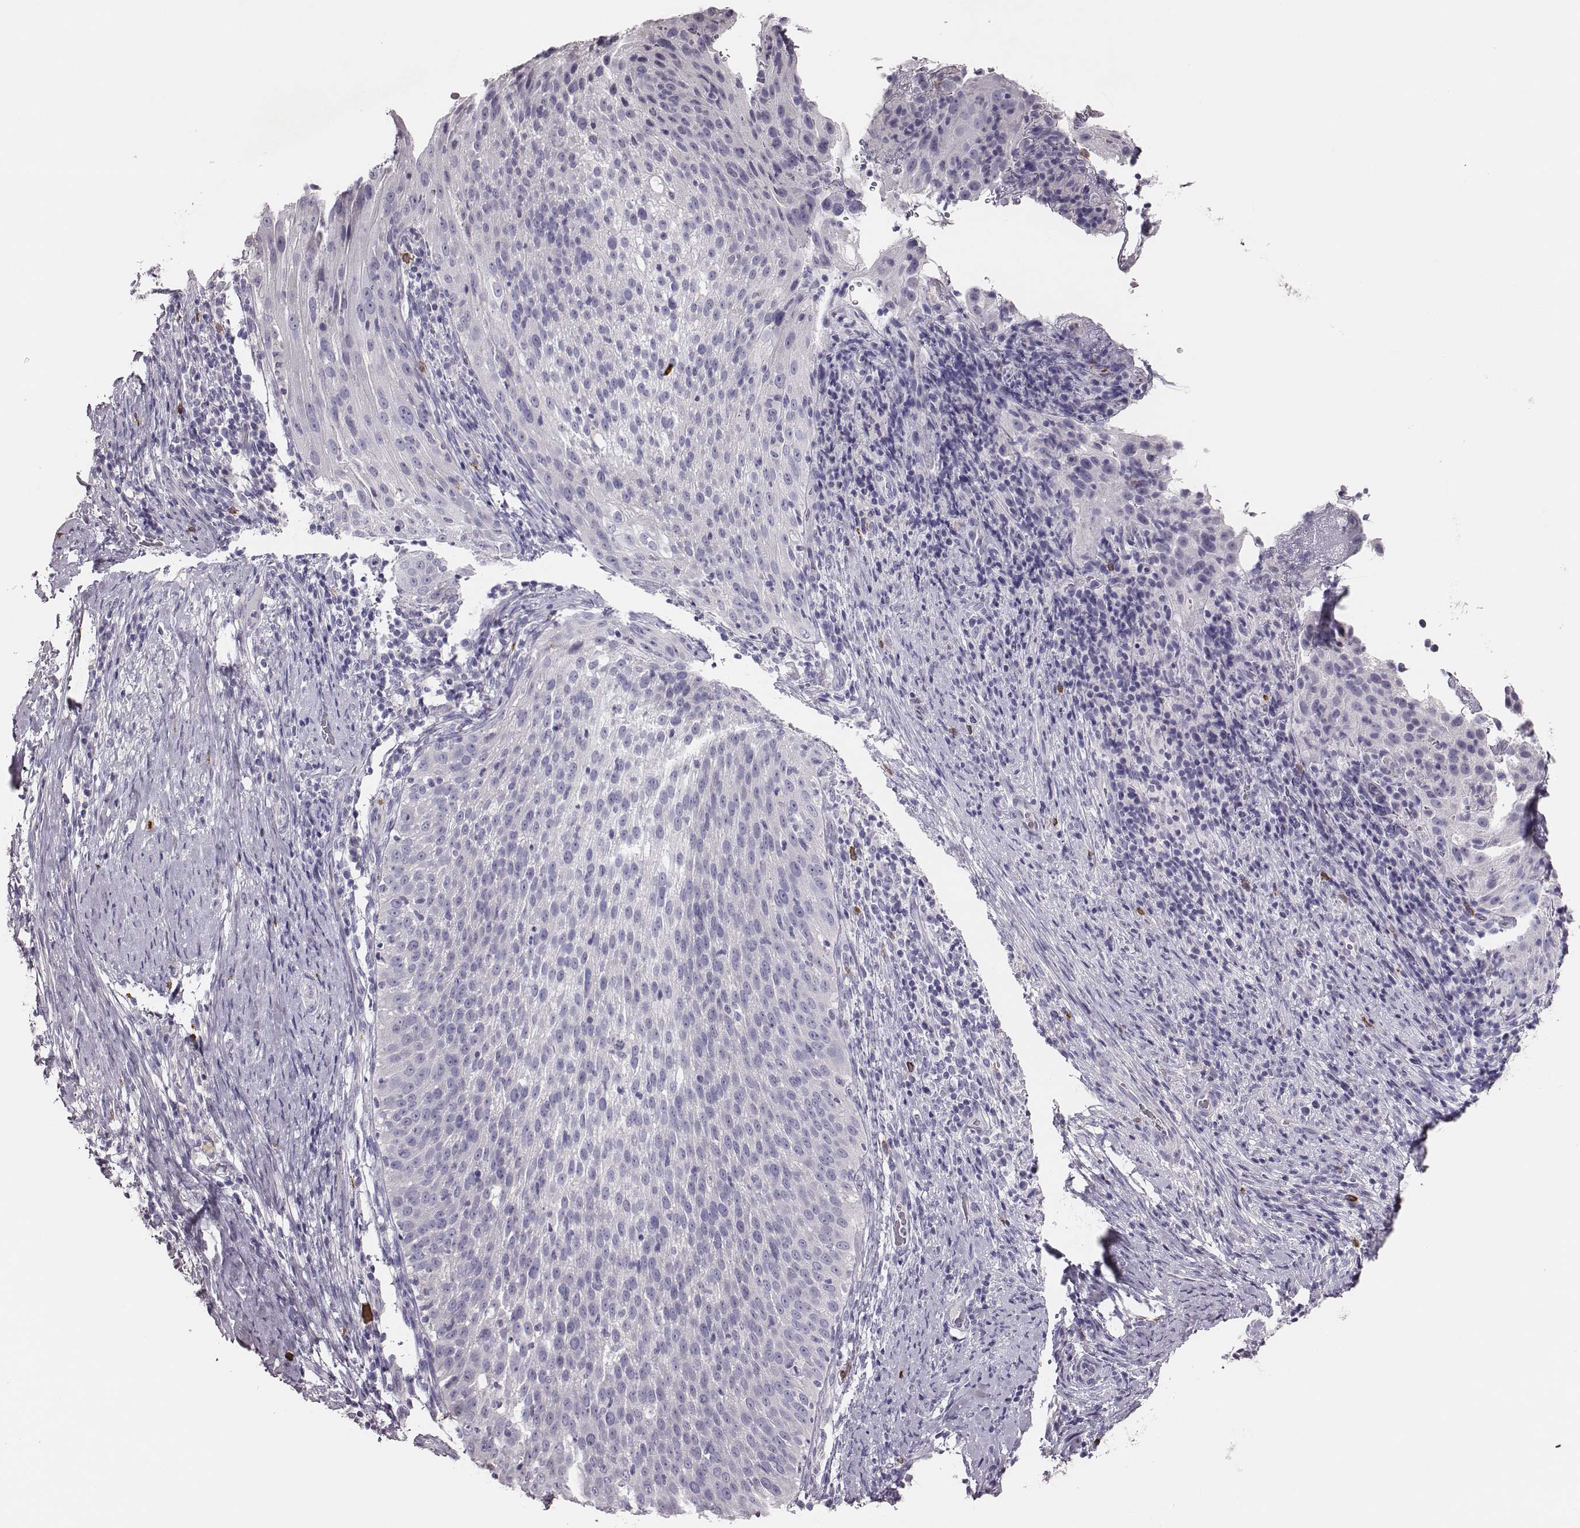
{"staining": {"intensity": "negative", "quantity": "none", "location": "none"}, "tissue": "cervical cancer", "cell_type": "Tumor cells", "image_type": "cancer", "snomed": [{"axis": "morphology", "description": "Squamous cell carcinoma, NOS"}, {"axis": "topography", "description": "Cervix"}], "caption": "IHC photomicrograph of cervical cancer stained for a protein (brown), which demonstrates no staining in tumor cells.", "gene": "P2RY10", "patient": {"sex": "female", "age": 51}}